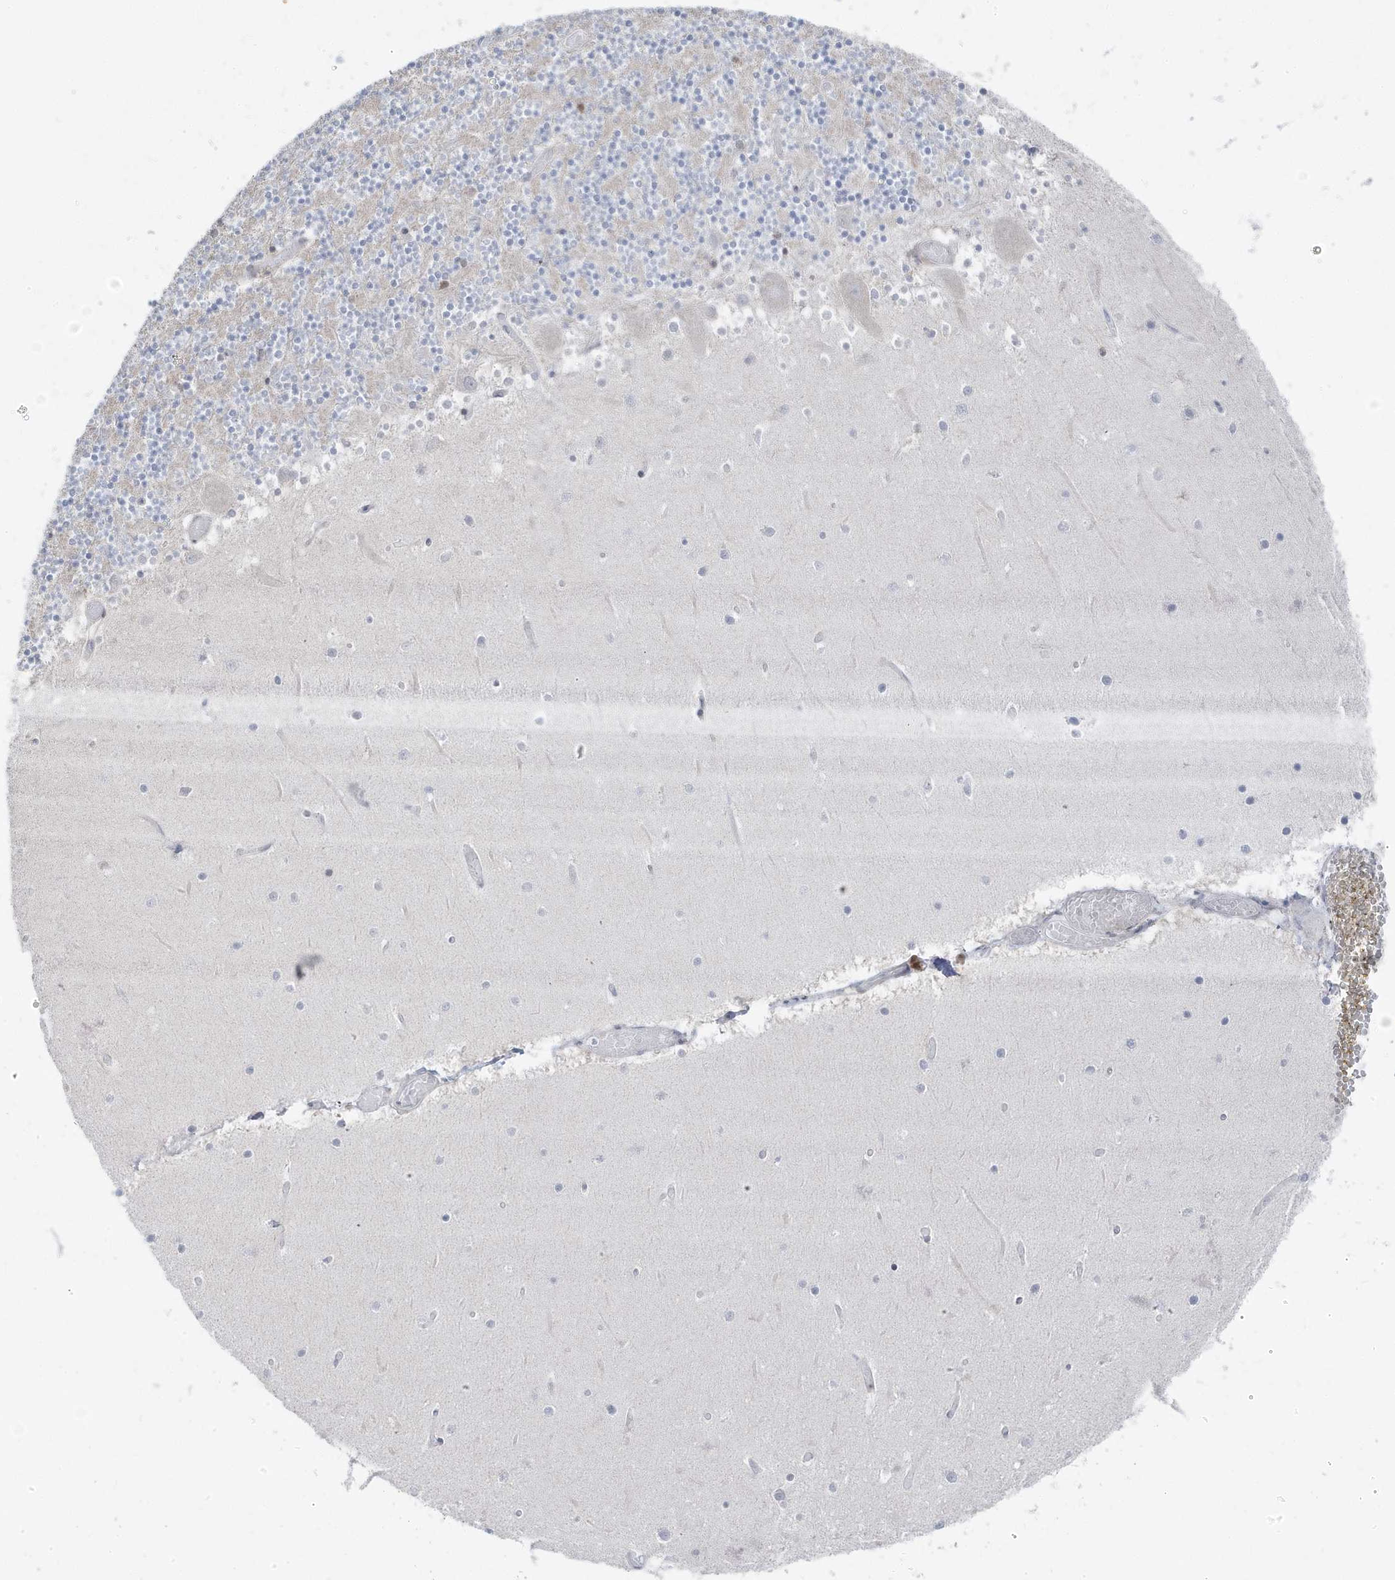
{"staining": {"intensity": "negative", "quantity": "none", "location": "none"}, "tissue": "cerebellum", "cell_type": "Cells in granular layer", "image_type": "normal", "snomed": [{"axis": "morphology", "description": "Normal tissue, NOS"}, {"axis": "topography", "description": "Cerebellum"}], "caption": "IHC micrograph of normal cerebellum stained for a protein (brown), which reveals no staining in cells in granular layer. Brightfield microscopy of IHC stained with DAB (brown) and hematoxylin (blue), captured at high magnification.", "gene": "TSEN15", "patient": {"sex": "female", "age": 28}}